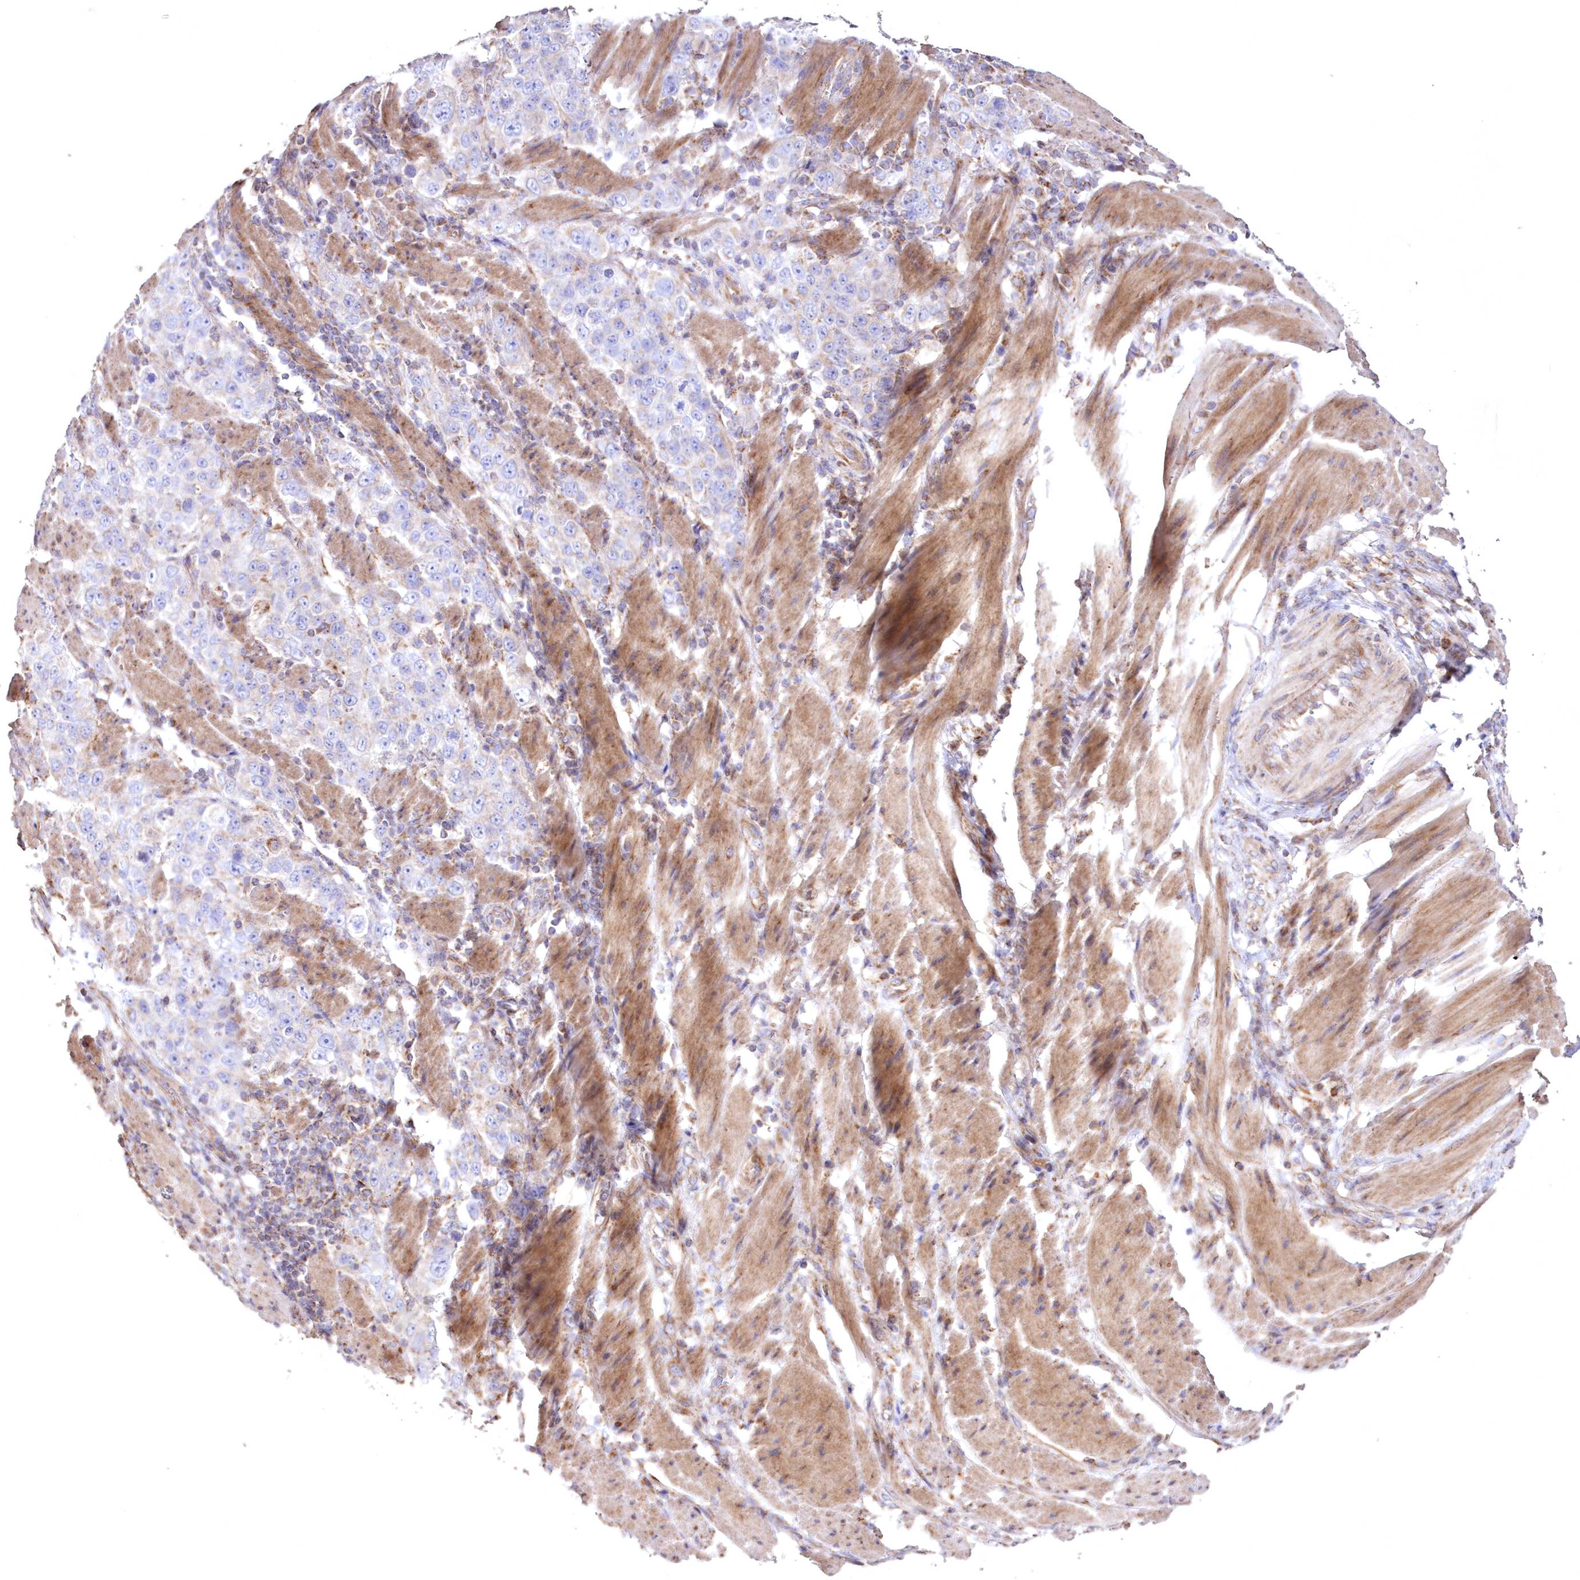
{"staining": {"intensity": "negative", "quantity": "none", "location": "none"}, "tissue": "stomach cancer", "cell_type": "Tumor cells", "image_type": "cancer", "snomed": [{"axis": "morphology", "description": "Adenocarcinoma, NOS"}, {"axis": "topography", "description": "Stomach"}], "caption": "The image shows no significant staining in tumor cells of stomach cancer.", "gene": "HADHB", "patient": {"sex": "male", "age": 48}}